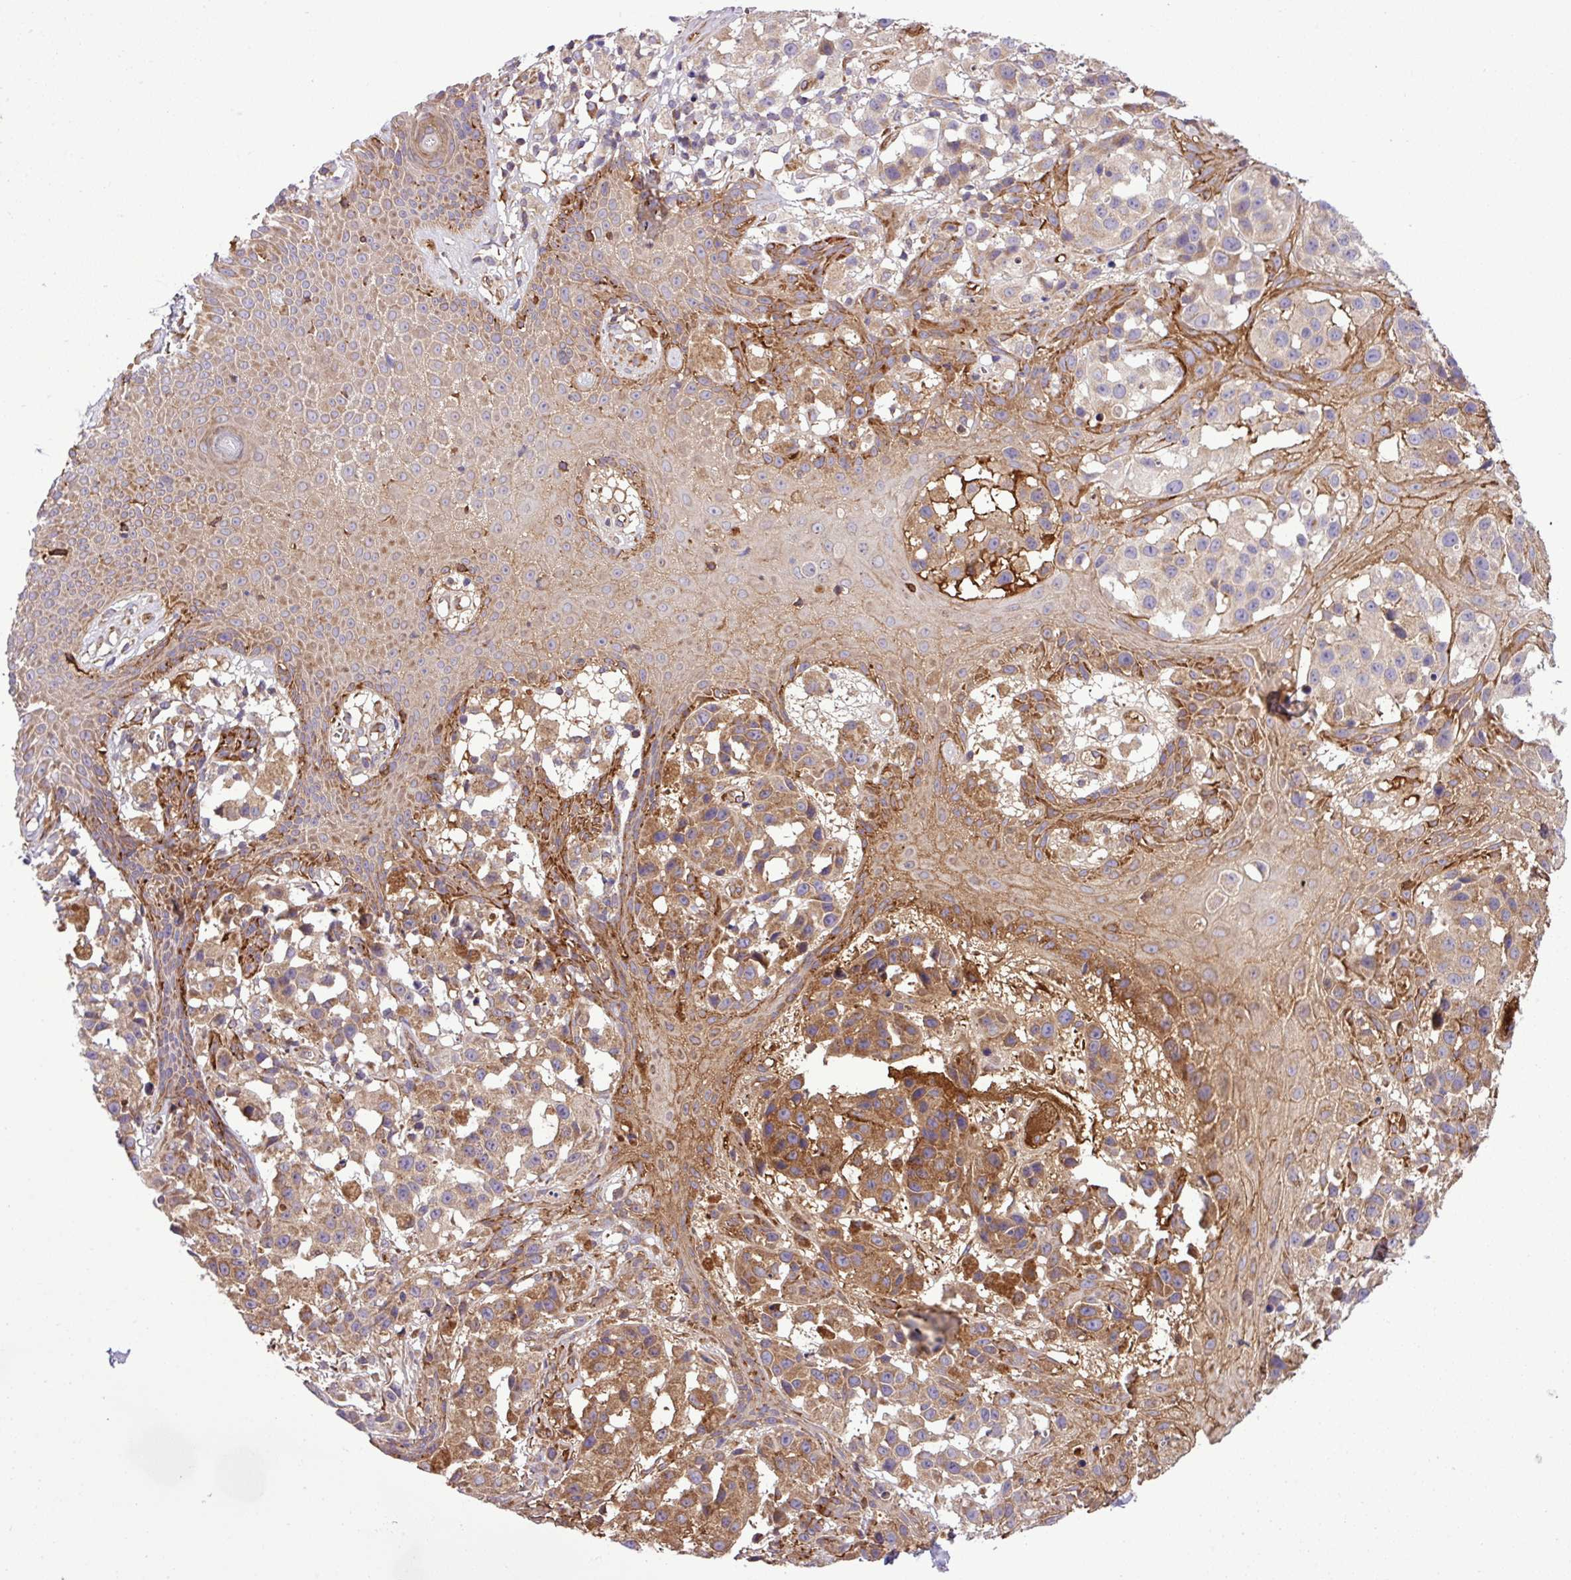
{"staining": {"intensity": "moderate", "quantity": ">75%", "location": "cytoplasmic/membranous"}, "tissue": "melanoma", "cell_type": "Tumor cells", "image_type": "cancer", "snomed": [{"axis": "morphology", "description": "Malignant melanoma, NOS"}, {"axis": "topography", "description": "Skin"}], "caption": "DAB (3,3'-diaminobenzidine) immunohistochemical staining of human melanoma demonstrates moderate cytoplasmic/membranous protein staining in about >75% of tumor cells. The staining is performed using DAB (3,3'-diaminobenzidine) brown chromogen to label protein expression. The nuclei are counter-stained blue using hematoxylin.", "gene": "CWH43", "patient": {"sex": "male", "age": 39}}